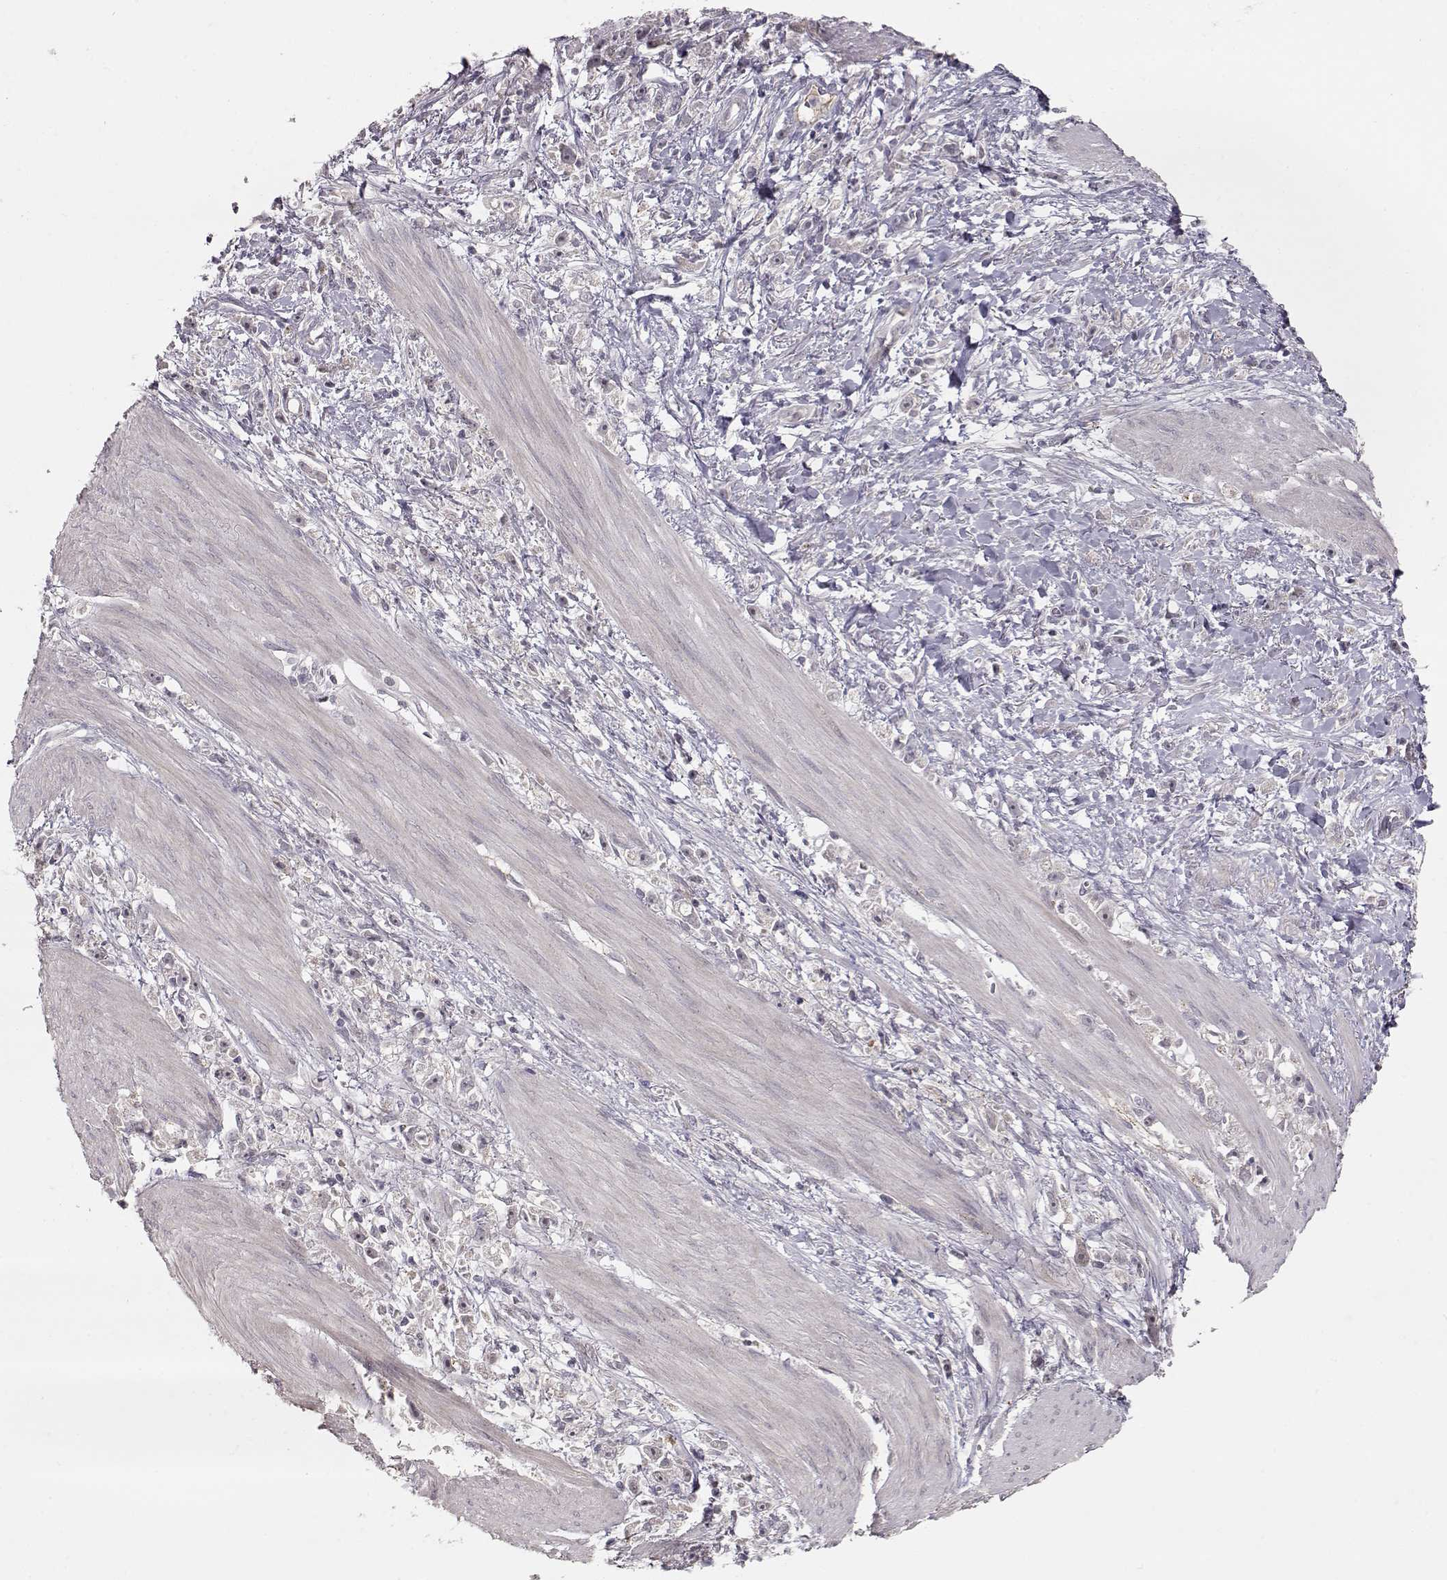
{"staining": {"intensity": "negative", "quantity": "none", "location": "none"}, "tissue": "stomach cancer", "cell_type": "Tumor cells", "image_type": "cancer", "snomed": [{"axis": "morphology", "description": "Adenocarcinoma, NOS"}, {"axis": "topography", "description": "Stomach"}], "caption": "Human stomach cancer stained for a protein using IHC displays no expression in tumor cells.", "gene": "PNMT", "patient": {"sex": "female", "age": 59}}